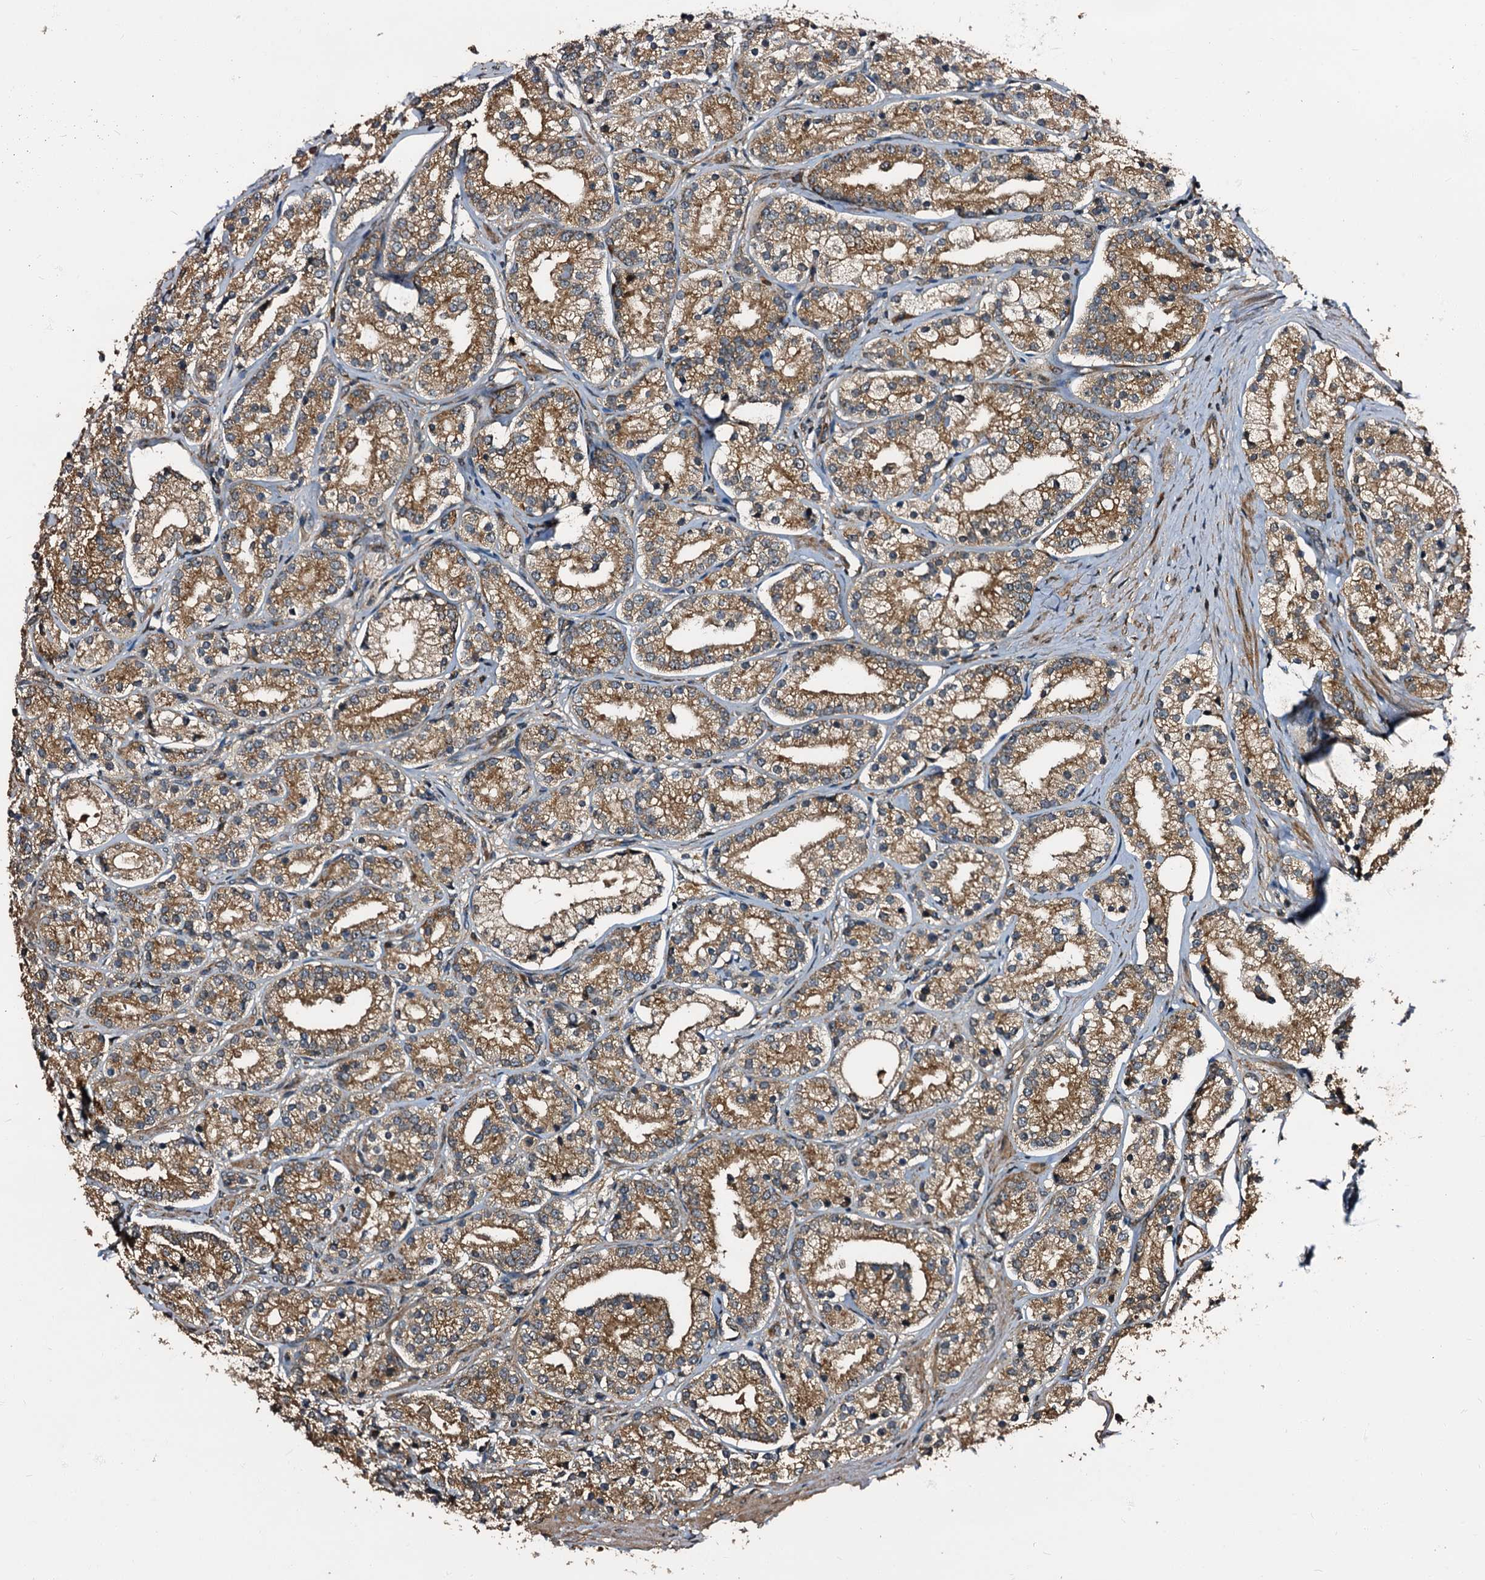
{"staining": {"intensity": "moderate", "quantity": ">75%", "location": "cytoplasmic/membranous"}, "tissue": "prostate cancer", "cell_type": "Tumor cells", "image_type": "cancer", "snomed": [{"axis": "morphology", "description": "Adenocarcinoma, High grade"}, {"axis": "topography", "description": "Prostate"}], "caption": "This micrograph displays IHC staining of high-grade adenocarcinoma (prostate), with medium moderate cytoplasmic/membranous expression in approximately >75% of tumor cells.", "gene": "PEX5", "patient": {"sex": "male", "age": 69}}